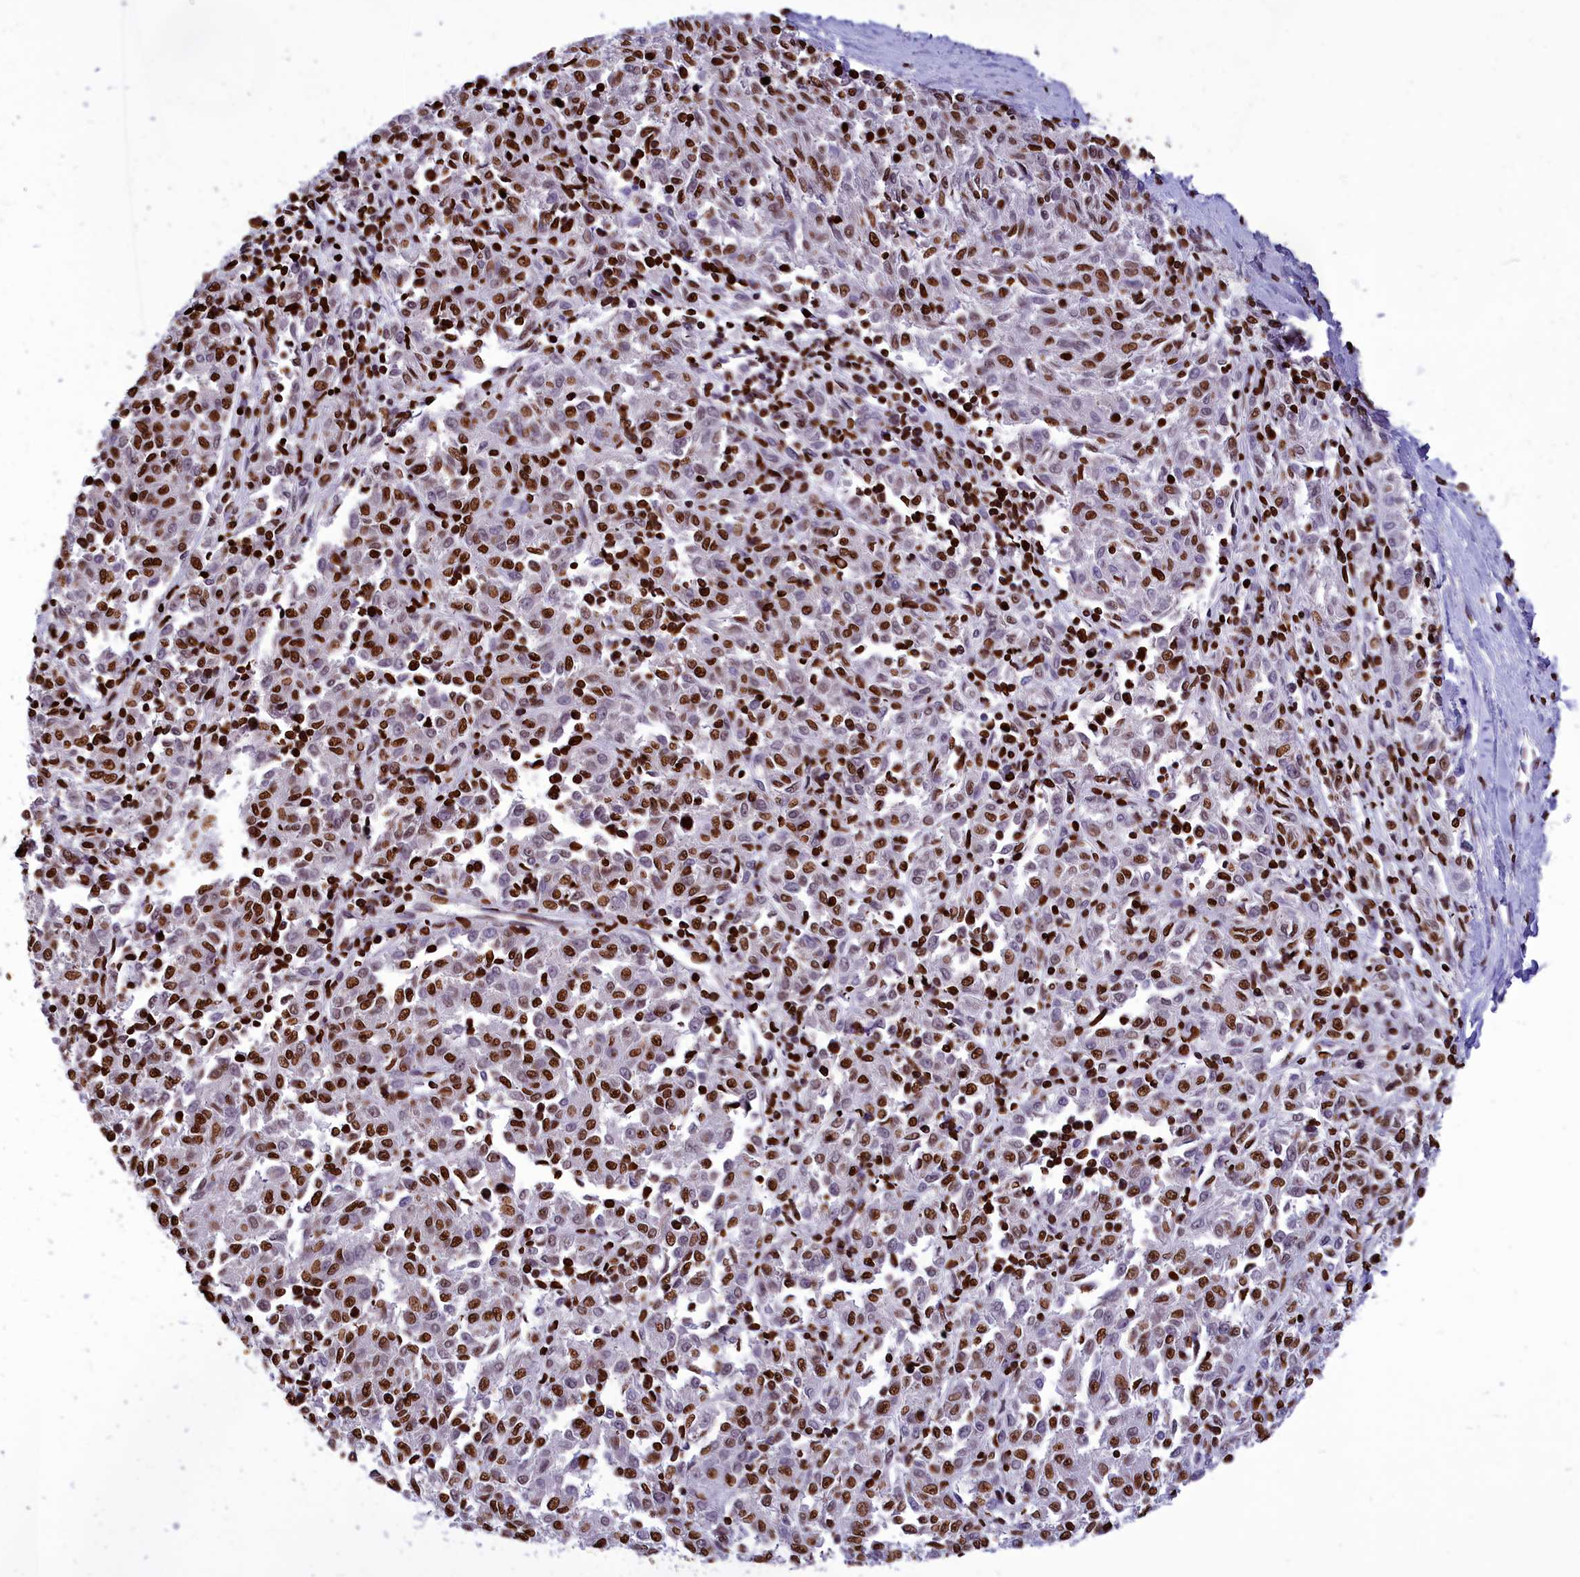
{"staining": {"intensity": "moderate", "quantity": ">75%", "location": "nuclear"}, "tissue": "melanoma", "cell_type": "Tumor cells", "image_type": "cancer", "snomed": [{"axis": "morphology", "description": "Malignant melanoma, NOS"}, {"axis": "topography", "description": "Skin"}], "caption": "Immunohistochemistry photomicrograph of neoplastic tissue: human malignant melanoma stained using IHC displays medium levels of moderate protein expression localized specifically in the nuclear of tumor cells, appearing as a nuclear brown color.", "gene": "AKAP17A", "patient": {"sex": "female", "age": 72}}